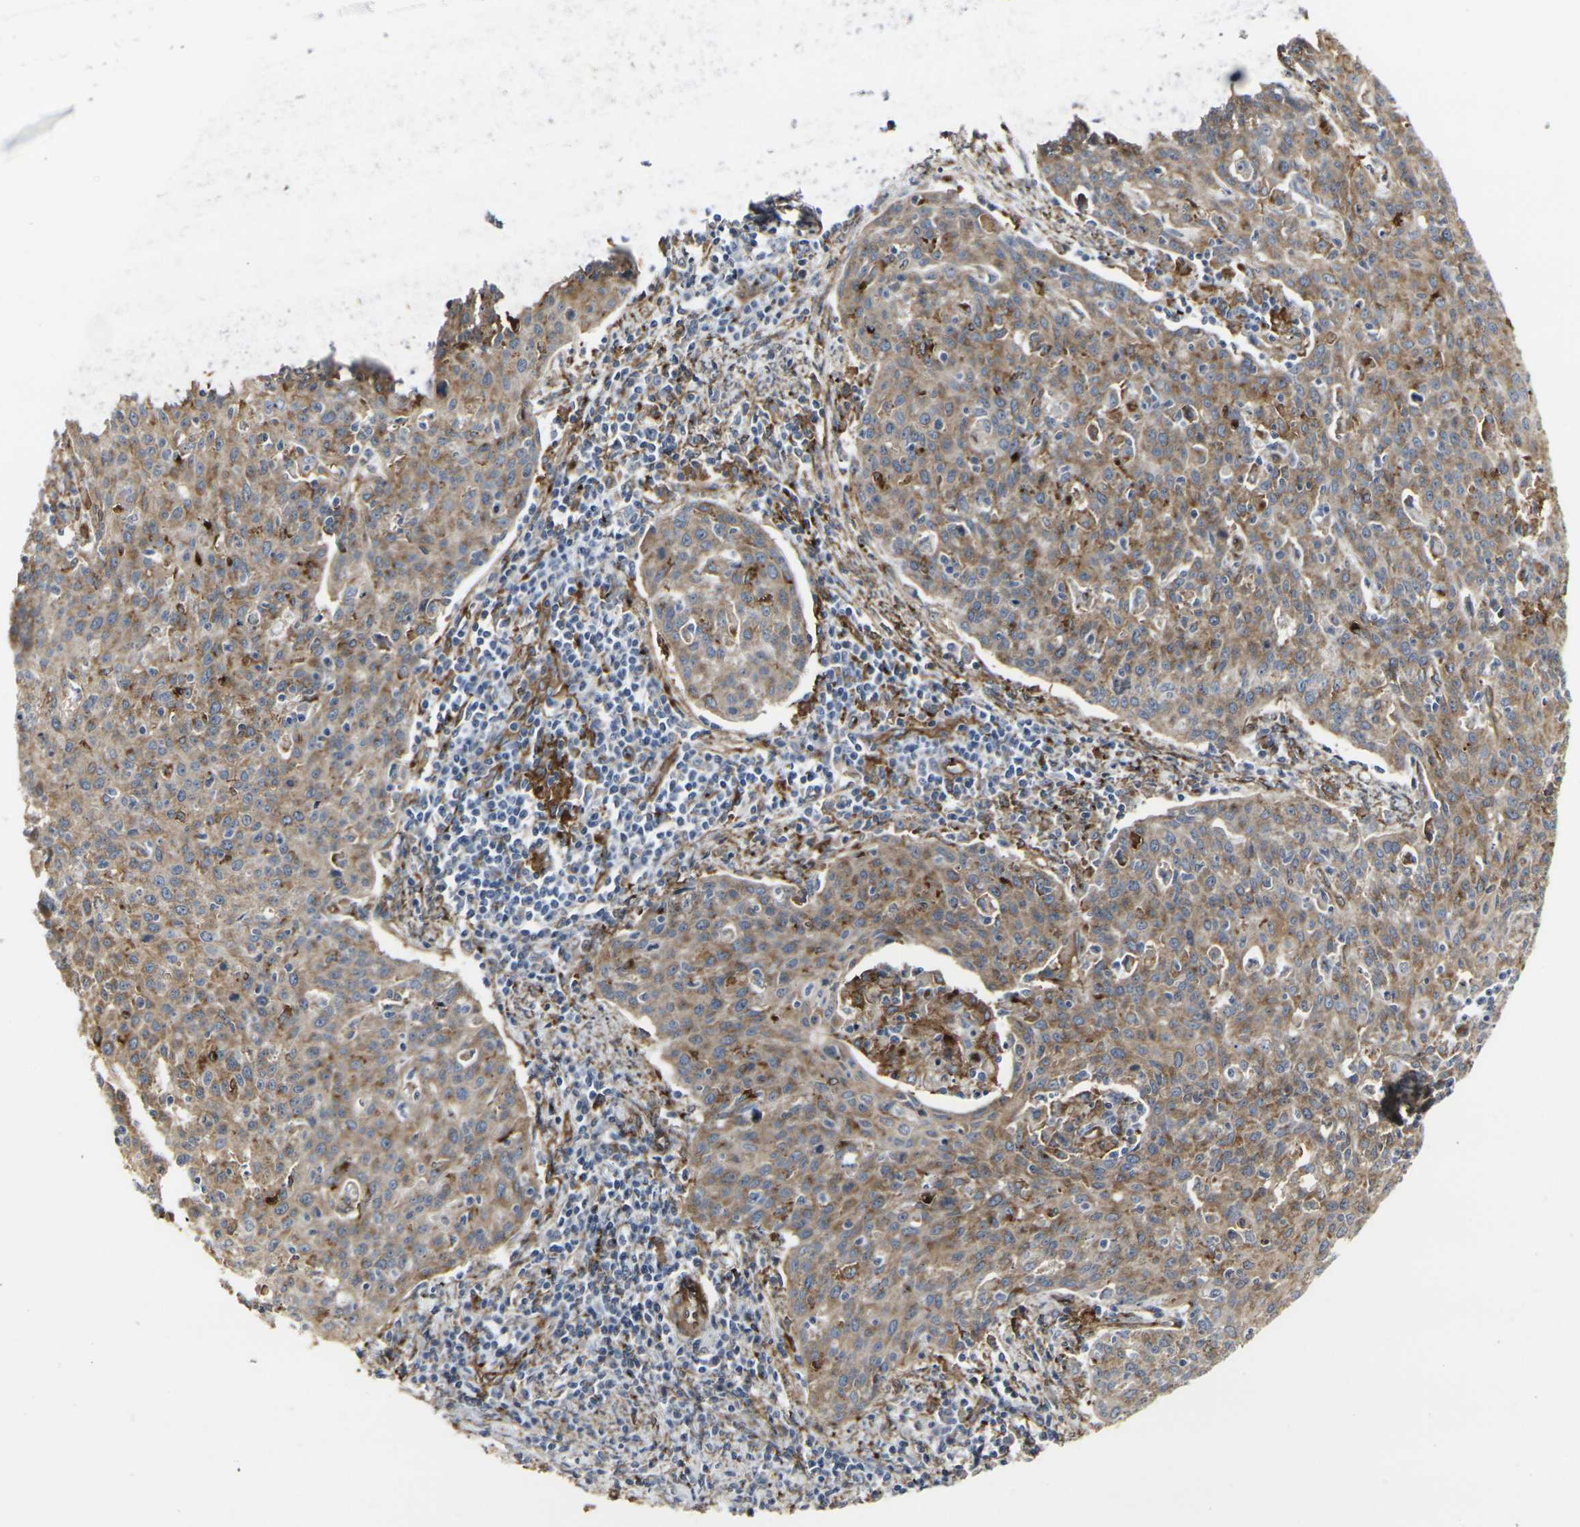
{"staining": {"intensity": "moderate", "quantity": ">75%", "location": "cytoplasmic/membranous"}, "tissue": "cervical cancer", "cell_type": "Tumor cells", "image_type": "cancer", "snomed": [{"axis": "morphology", "description": "Squamous cell carcinoma, NOS"}, {"axis": "topography", "description": "Cervix"}], "caption": "Human cervical squamous cell carcinoma stained with a brown dye reveals moderate cytoplasmic/membranous positive expression in about >75% of tumor cells.", "gene": "MYOF", "patient": {"sex": "female", "age": 38}}